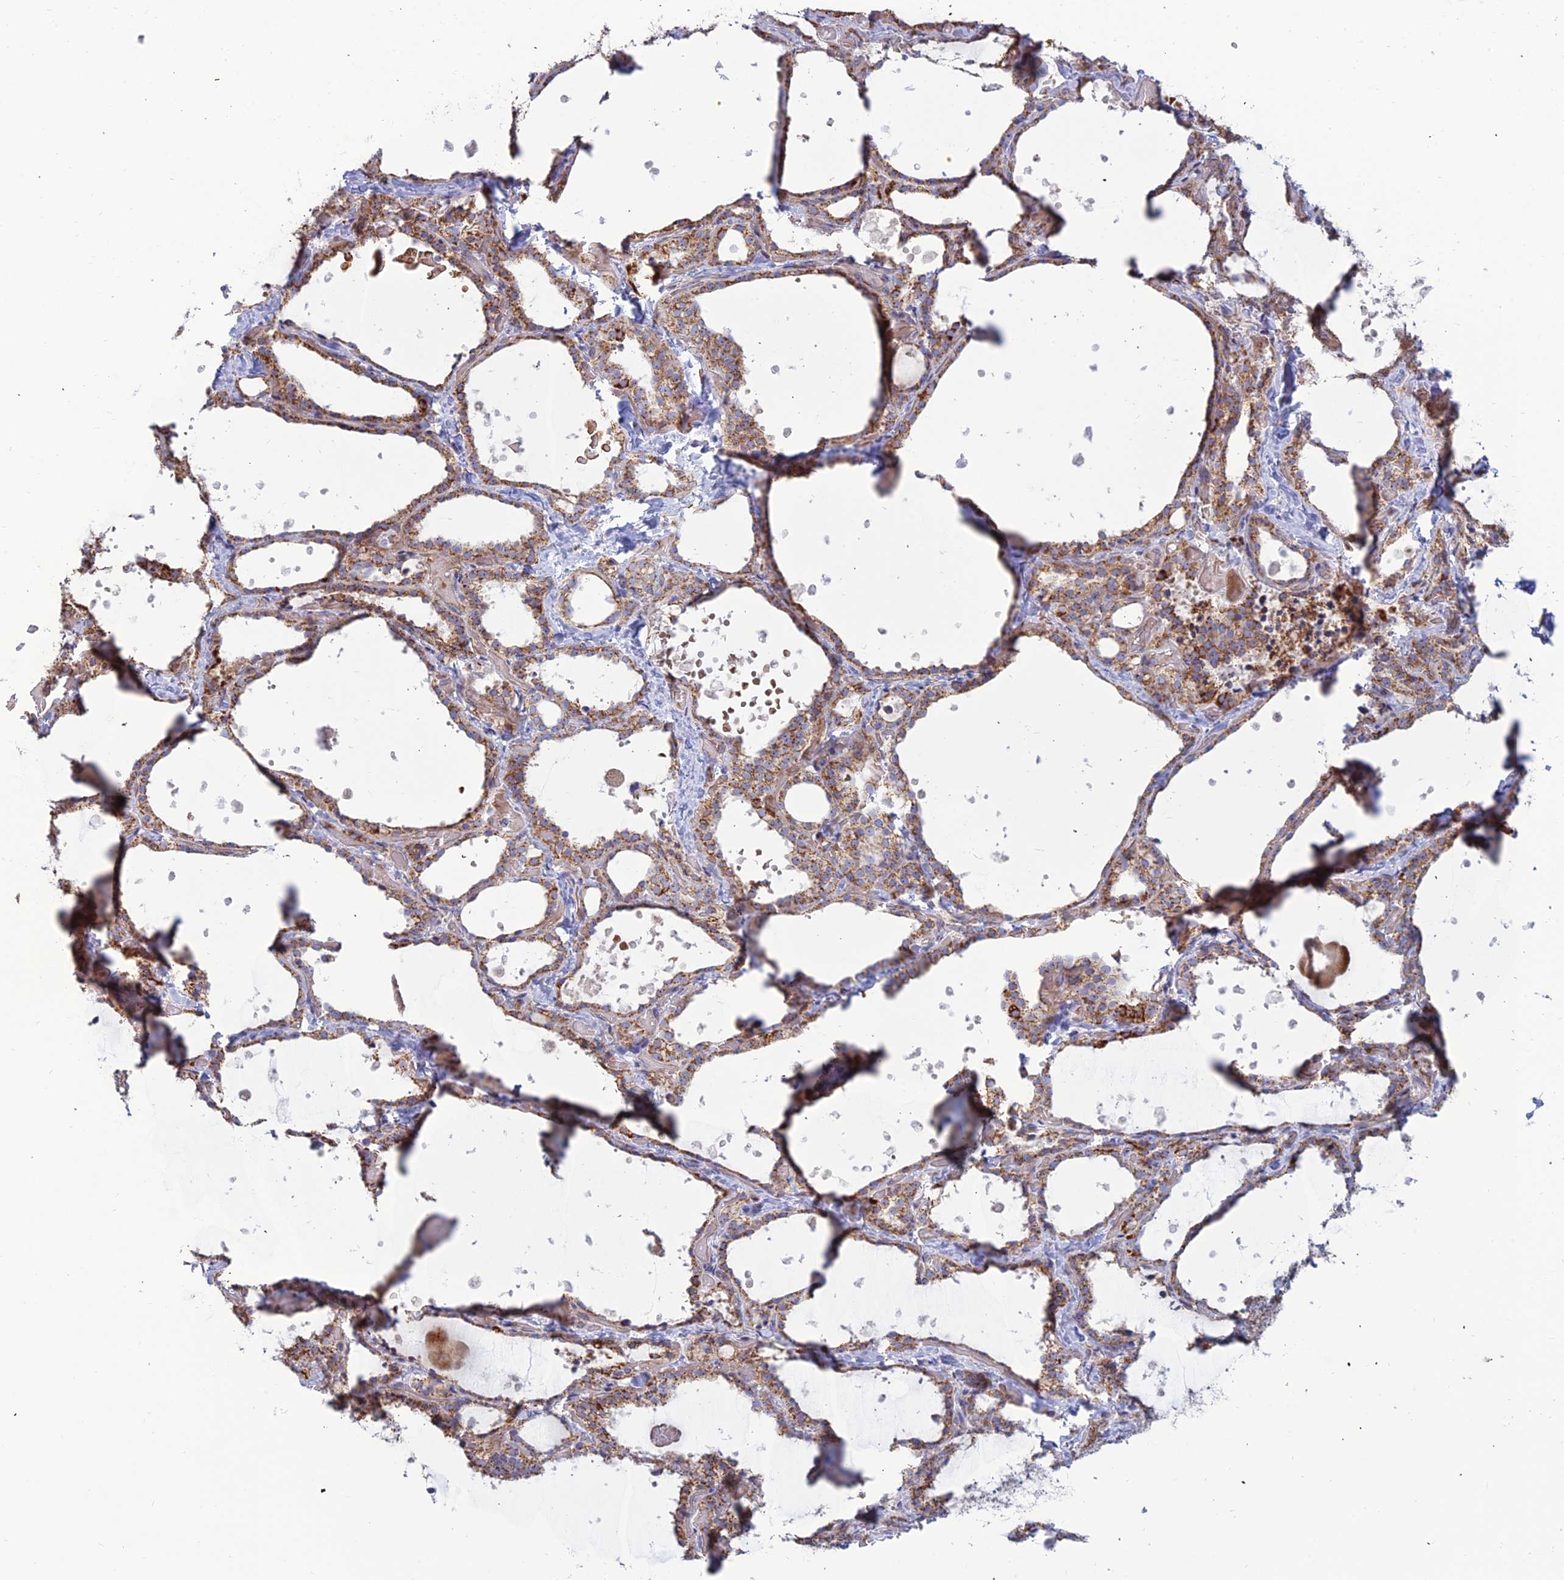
{"staining": {"intensity": "moderate", "quantity": ">75%", "location": "cytoplasmic/membranous"}, "tissue": "thyroid gland", "cell_type": "Glandular cells", "image_type": "normal", "snomed": [{"axis": "morphology", "description": "Normal tissue, NOS"}, {"axis": "topography", "description": "Thyroid gland"}], "caption": "Moderate cytoplasmic/membranous protein staining is present in about >75% of glandular cells in thyroid gland. The protein of interest is shown in brown color, while the nuclei are stained blue.", "gene": "SLC35F4", "patient": {"sex": "female", "age": 44}}